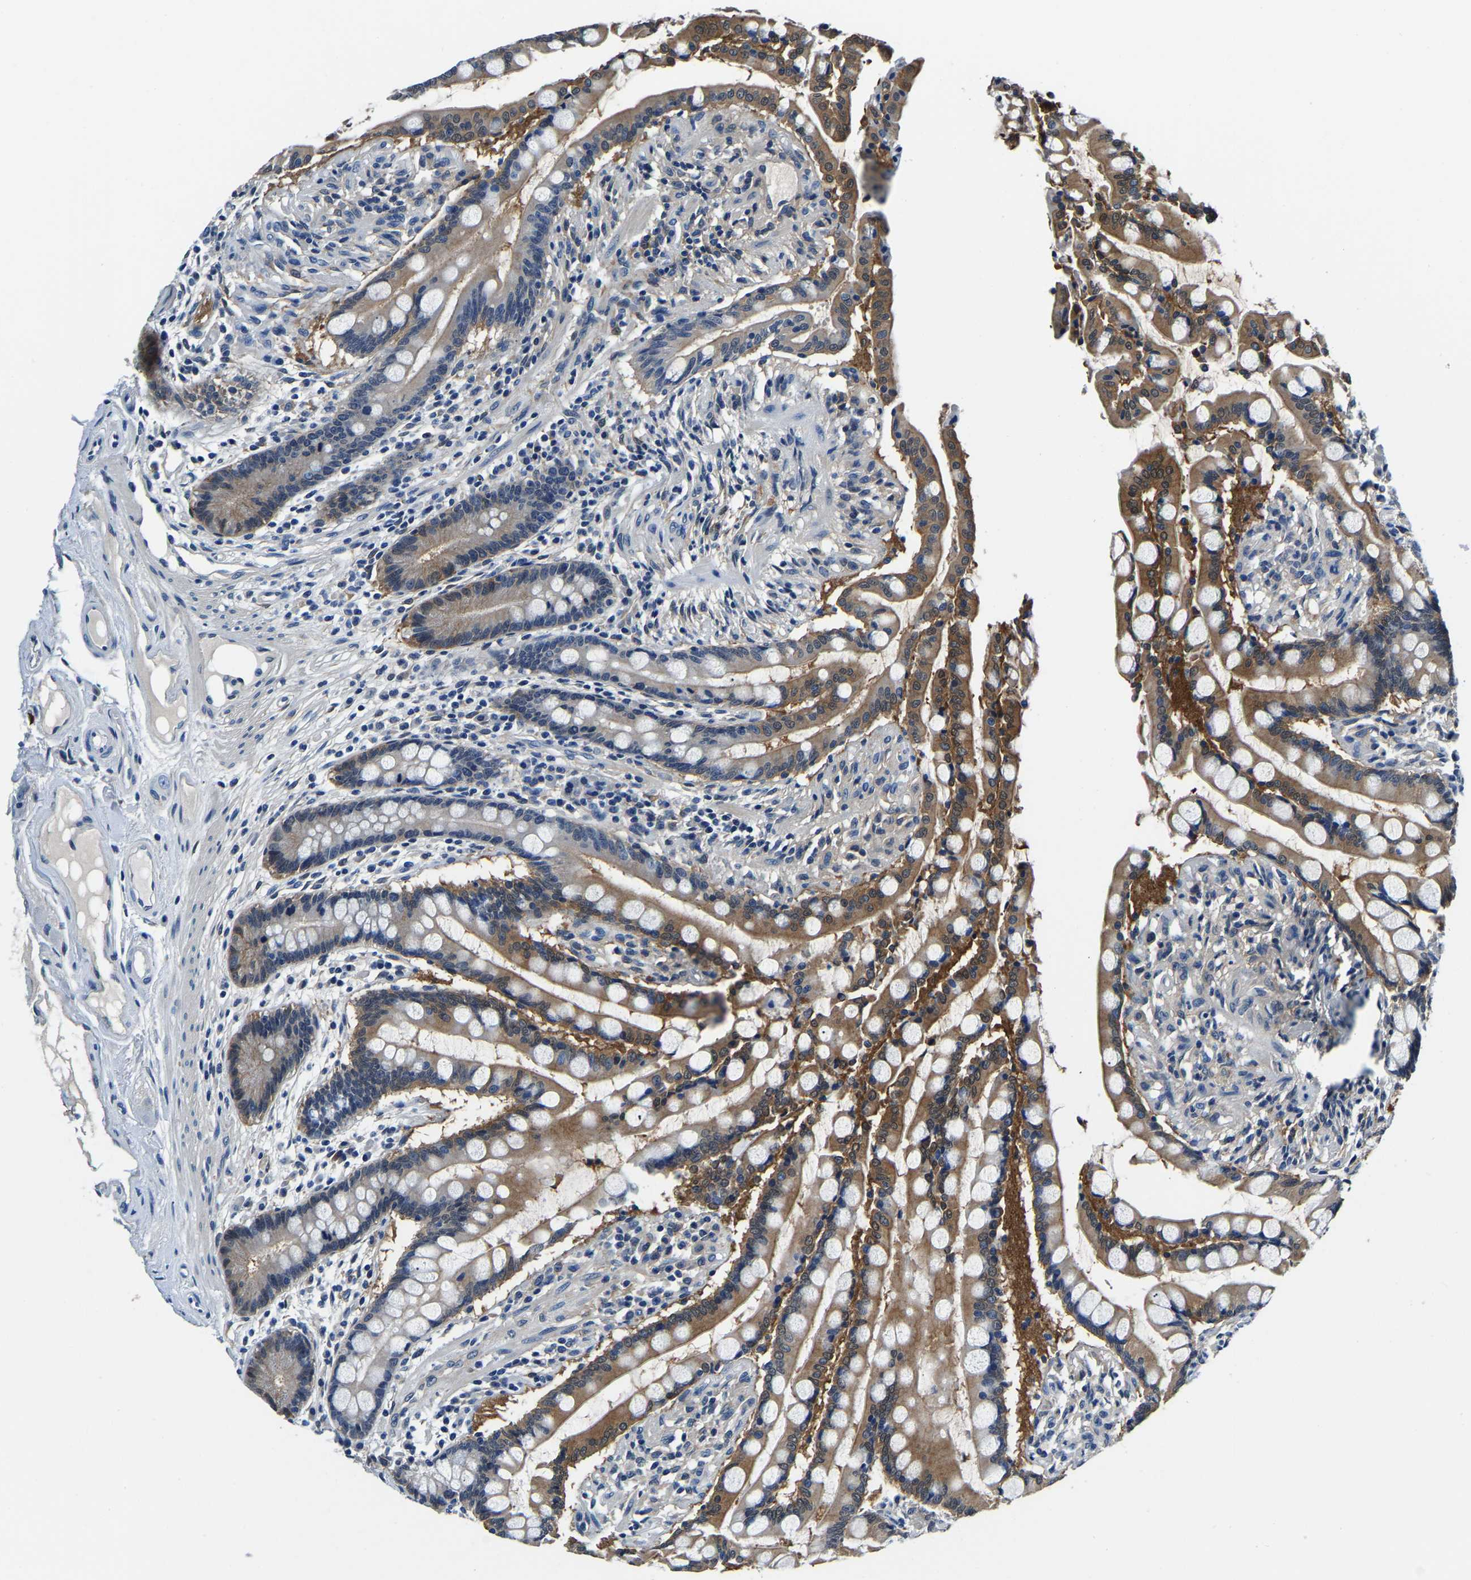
{"staining": {"intensity": "negative", "quantity": "none", "location": "none"}, "tissue": "colon", "cell_type": "Endothelial cells", "image_type": "normal", "snomed": [{"axis": "morphology", "description": "Normal tissue, NOS"}, {"axis": "topography", "description": "Colon"}], "caption": "This is an immunohistochemistry (IHC) image of benign colon. There is no positivity in endothelial cells.", "gene": "ACO1", "patient": {"sex": "male", "age": 73}}